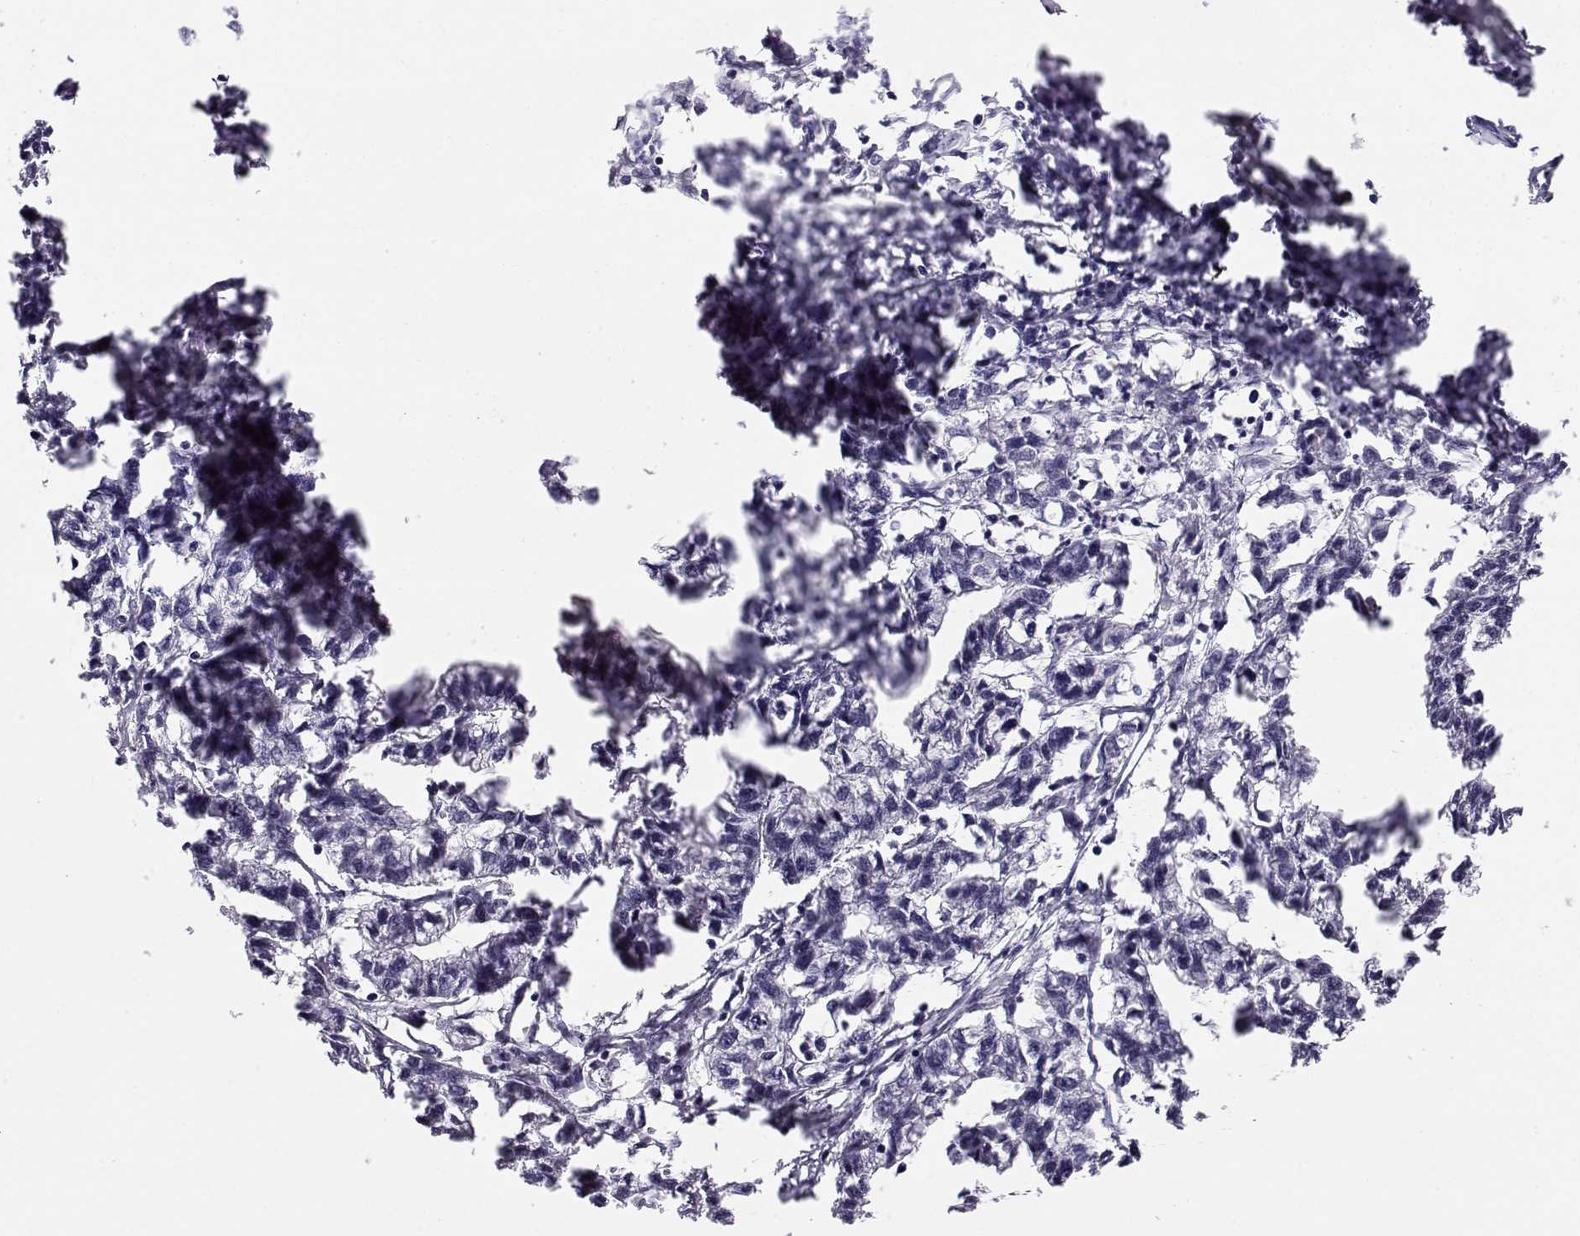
{"staining": {"intensity": "negative", "quantity": "none", "location": "none"}, "tissue": "stomach cancer", "cell_type": "Tumor cells", "image_type": "cancer", "snomed": [{"axis": "morphology", "description": "Adenocarcinoma, NOS"}, {"axis": "topography", "description": "Stomach"}], "caption": "Immunohistochemistry (IHC) micrograph of human adenocarcinoma (stomach) stained for a protein (brown), which exhibits no expression in tumor cells.", "gene": "KCNMB4", "patient": {"sex": "male", "age": 83}}